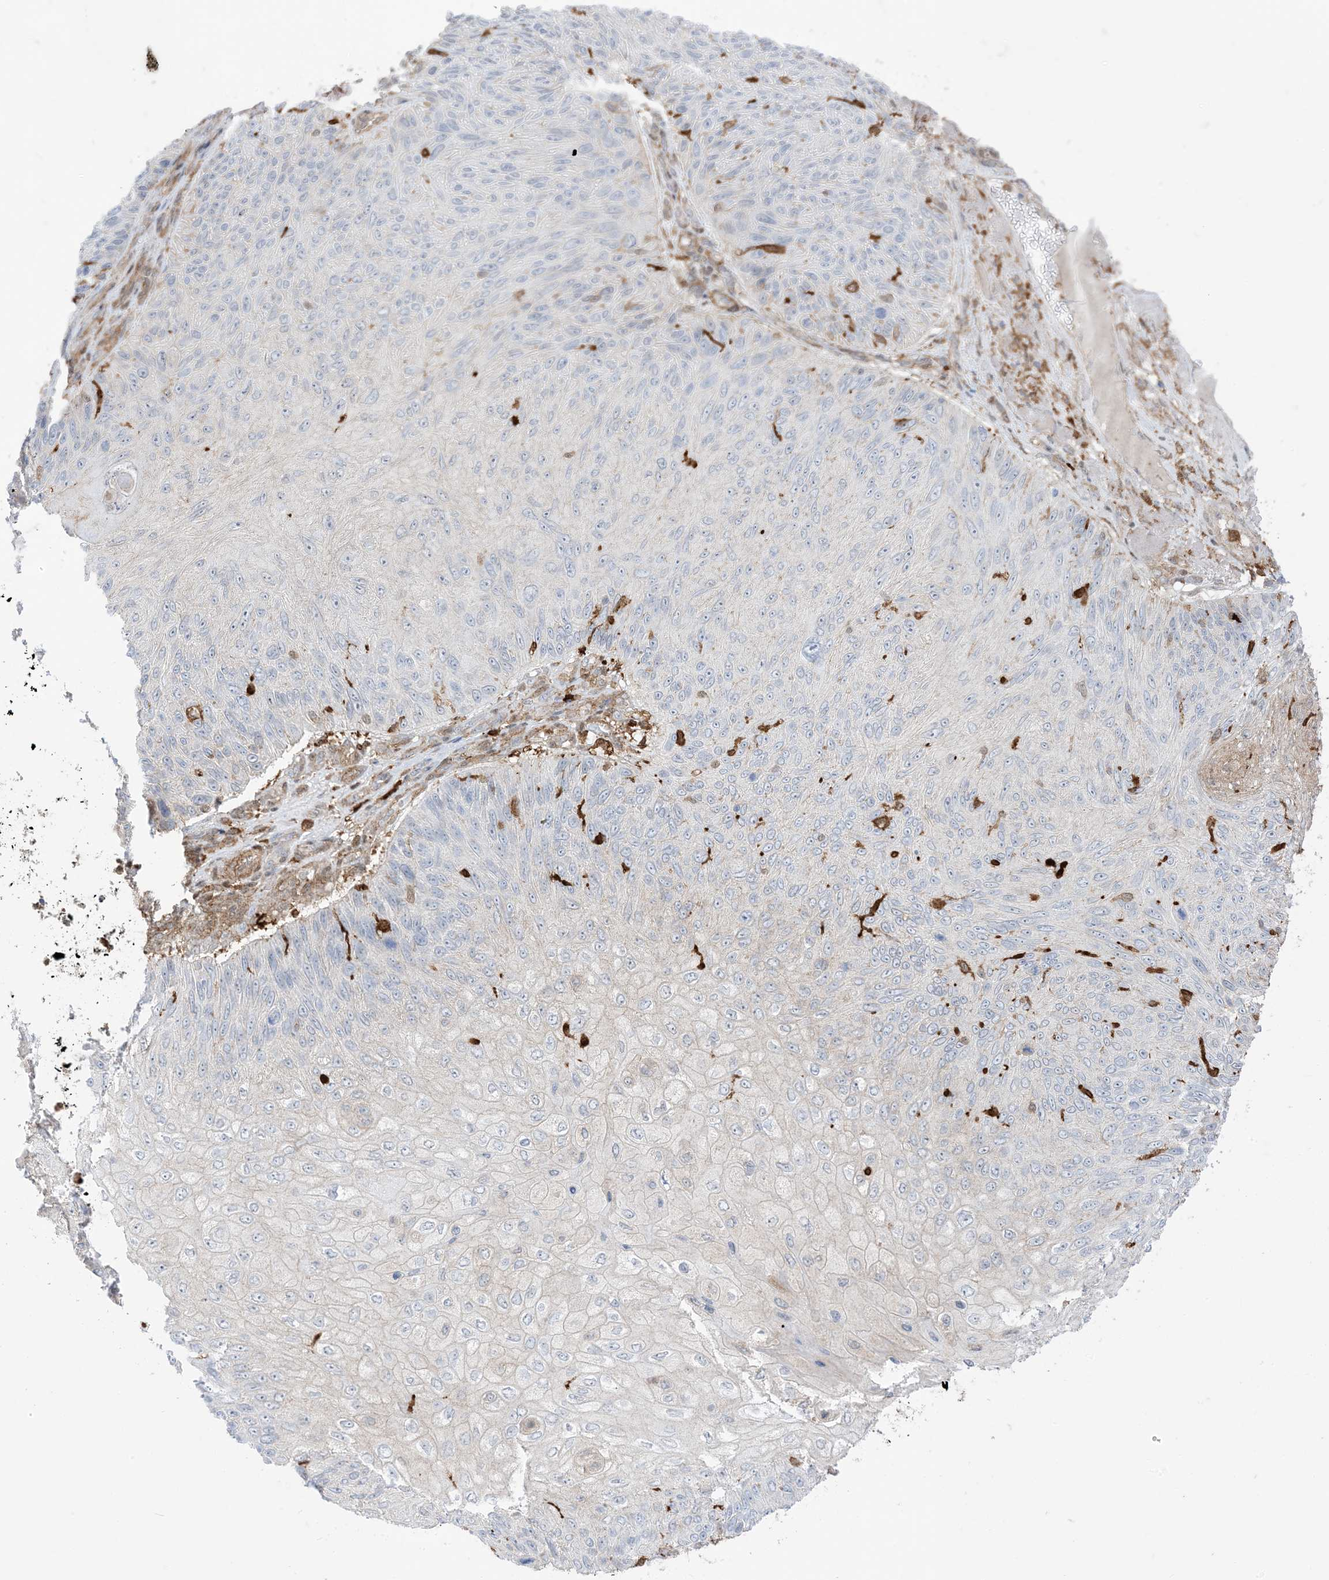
{"staining": {"intensity": "negative", "quantity": "none", "location": "none"}, "tissue": "skin cancer", "cell_type": "Tumor cells", "image_type": "cancer", "snomed": [{"axis": "morphology", "description": "Squamous cell carcinoma, NOS"}, {"axis": "topography", "description": "Skin"}], "caption": "This image is of skin squamous cell carcinoma stained with immunohistochemistry to label a protein in brown with the nuclei are counter-stained blue. There is no positivity in tumor cells.", "gene": "GSN", "patient": {"sex": "female", "age": 88}}